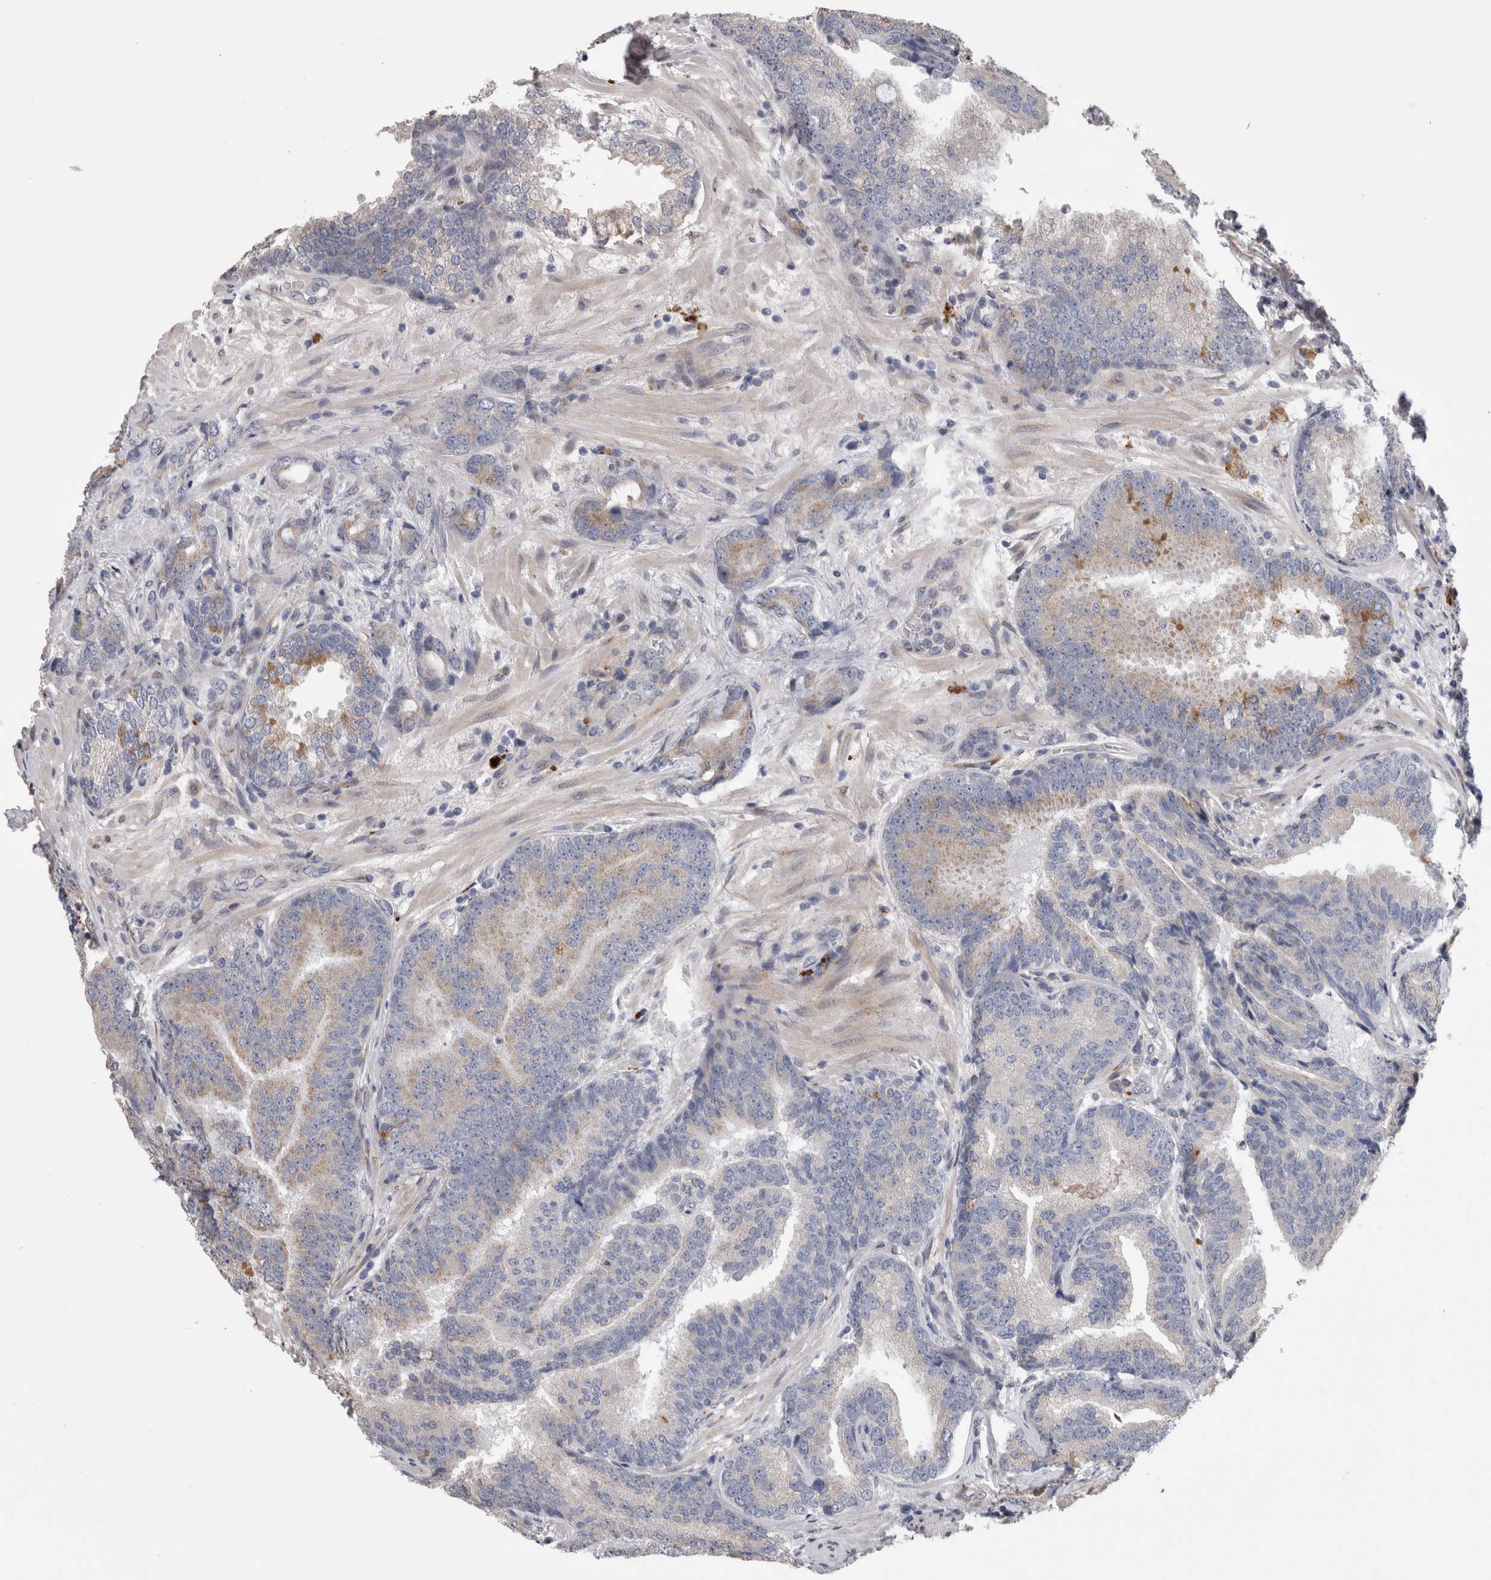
{"staining": {"intensity": "weak", "quantity": "25%-75%", "location": "cytoplasmic/membranous"}, "tissue": "prostate cancer", "cell_type": "Tumor cells", "image_type": "cancer", "snomed": [{"axis": "morphology", "description": "Adenocarcinoma, High grade"}, {"axis": "topography", "description": "Prostate"}], "caption": "An image of prostate cancer stained for a protein demonstrates weak cytoplasmic/membranous brown staining in tumor cells.", "gene": "STC1", "patient": {"sex": "male", "age": 55}}